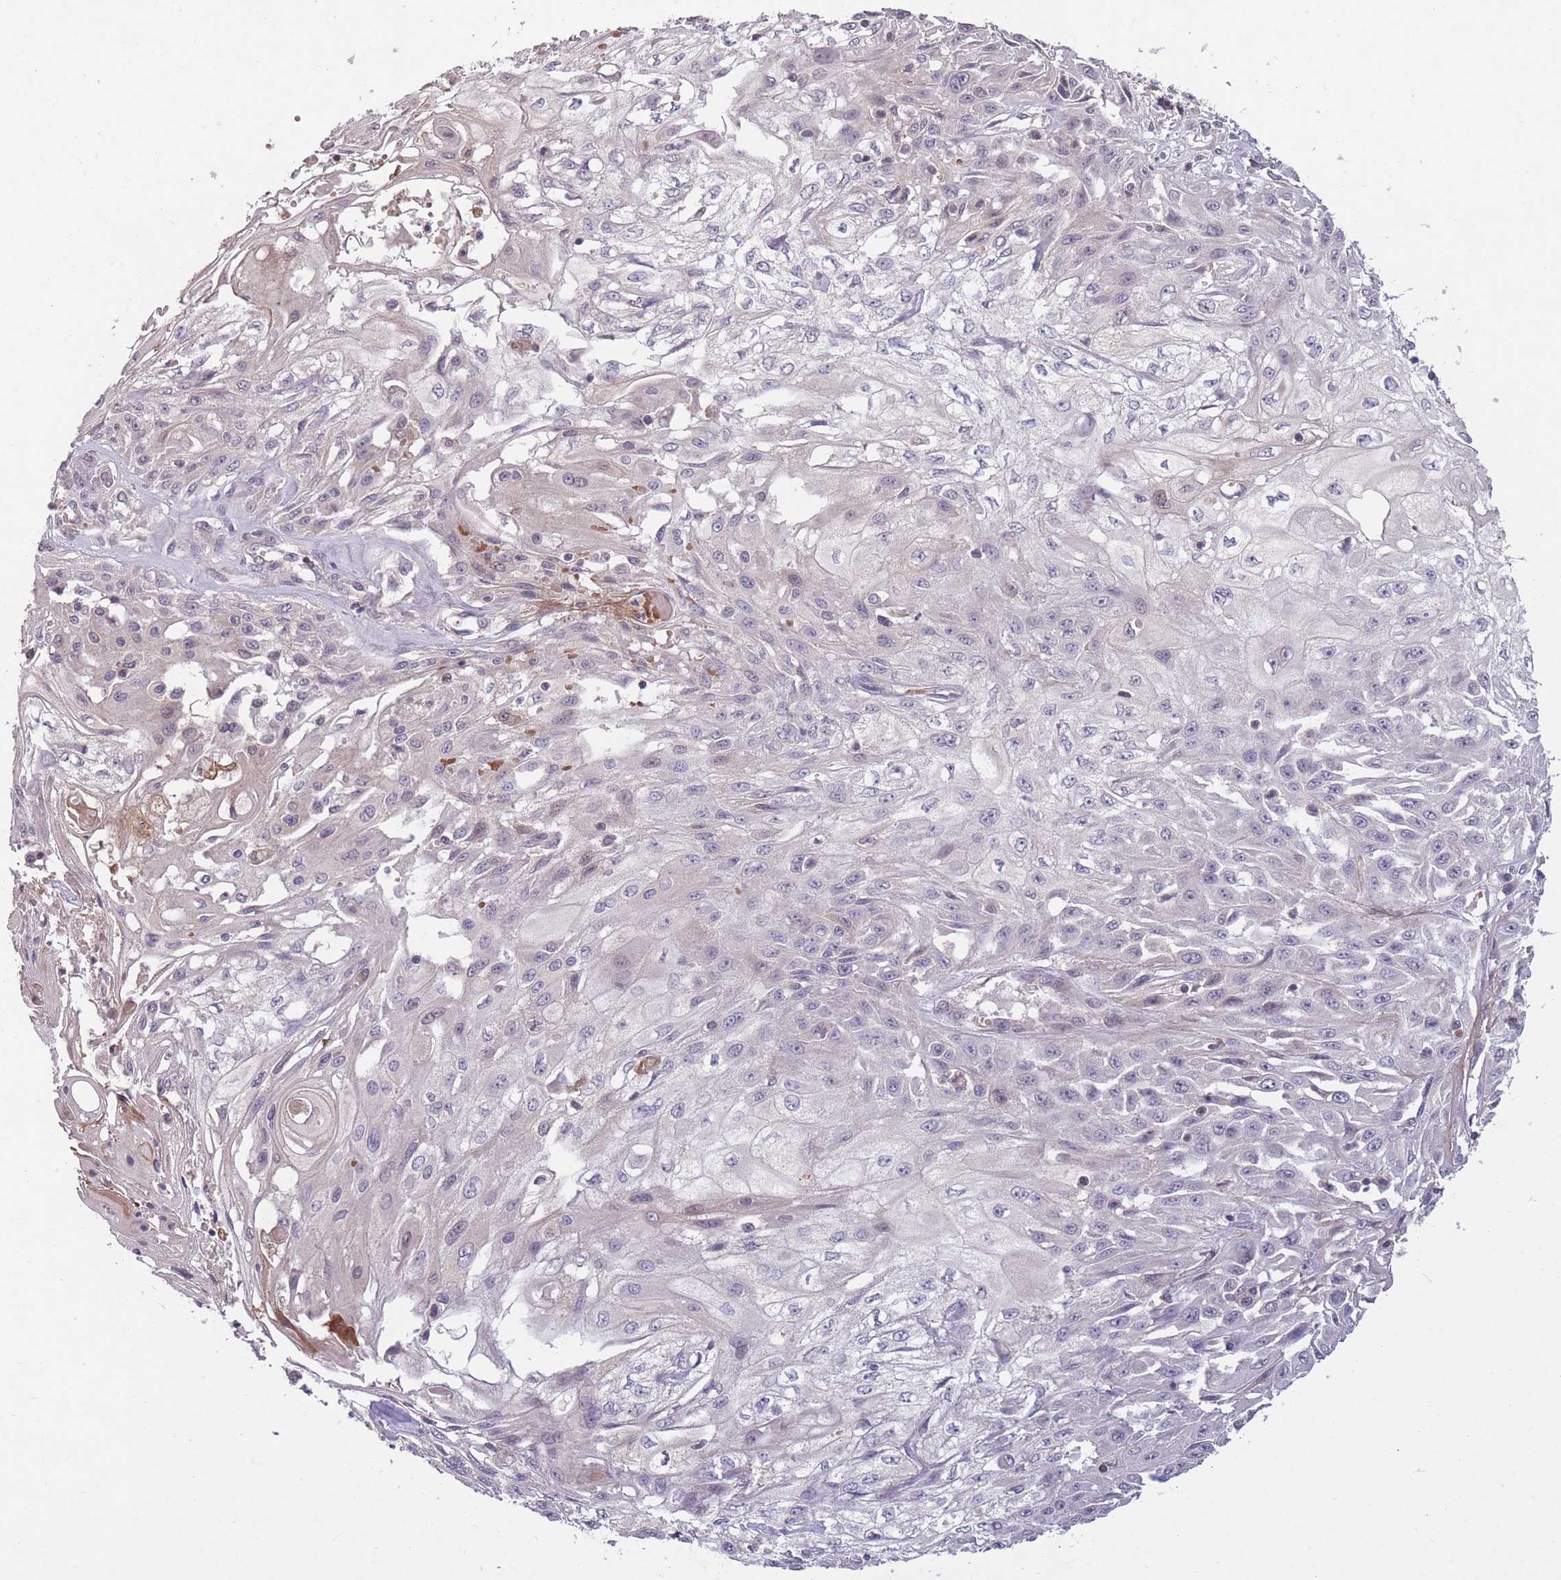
{"staining": {"intensity": "negative", "quantity": "none", "location": "none"}, "tissue": "skin cancer", "cell_type": "Tumor cells", "image_type": "cancer", "snomed": [{"axis": "morphology", "description": "Squamous cell carcinoma, NOS"}, {"axis": "morphology", "description": "Squamous cell carcinoma, metastatic, NOS"}, {"axis": "topography", "description": "Skin"}, {"axis": "topography", "description": "Lymph node"}], "caption": "High power microscopy image of an IHC histopathology image of skin cancer, revealing no significant expression in tumor cells.", "gene": "ADCYAP1R1", "patient": {"sex": "male", "age": 75}}